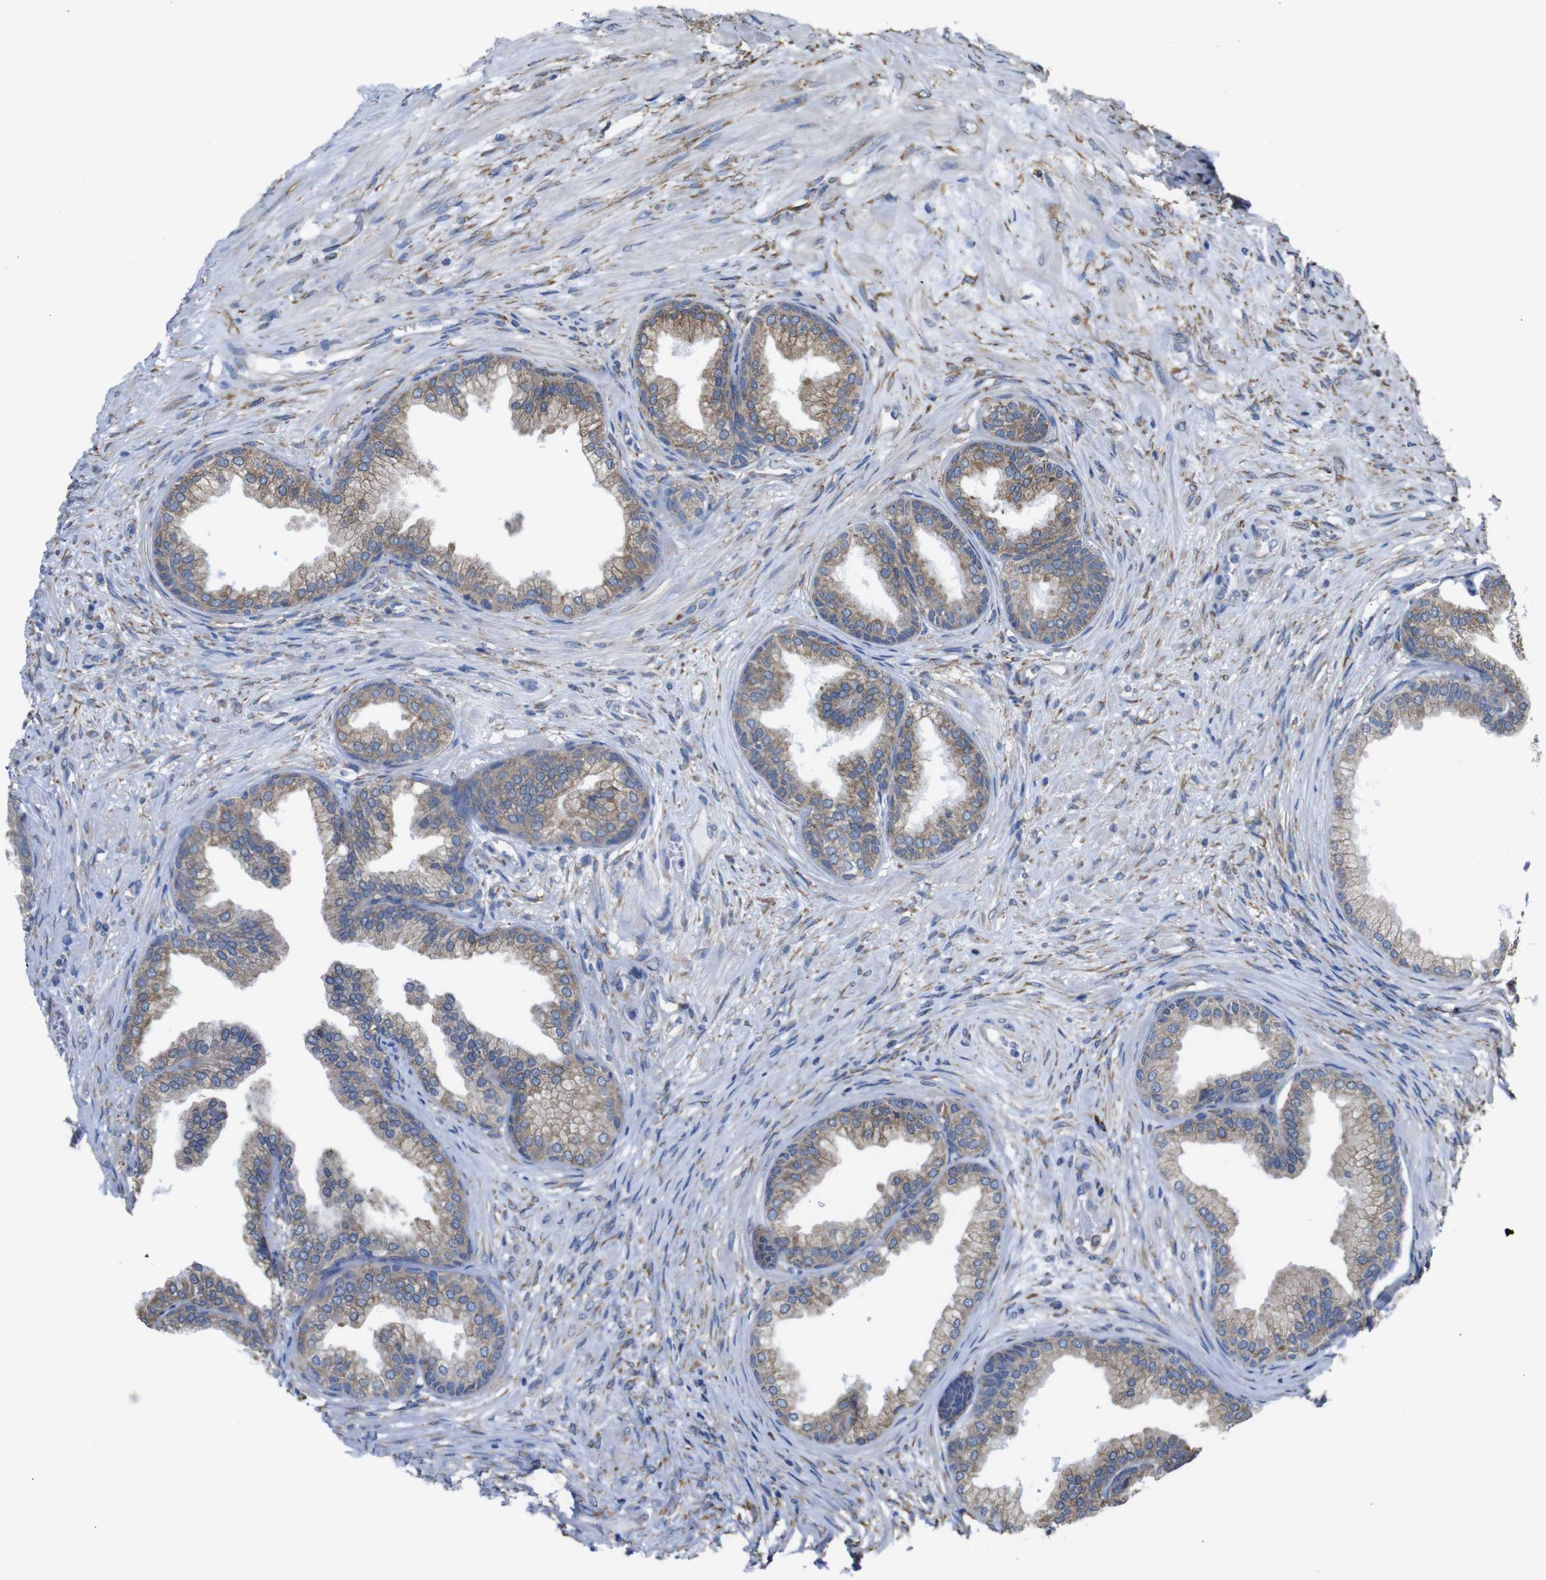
{"staining": {"intensity": "moderate", "quantity": ">75%", "location": "cytoplasmic/membranous"}, "tissue": "prostate", "cell_type": "Glandular cells", "image_type": "normal", "snomed": [{"axis": "morphology", "description": "Normal tissue, NOS"}, {"axis": "topography", "description": "Prostate"}], "caption": "The photomicrograph demonstrates immunohistochemical staining of normal prostate. There is moderate cytoplasmic/membranous staining is identified in about >75% of glandular cells.", "gene": "PPIB", "patient": {"sex": "male", "age": 76}}